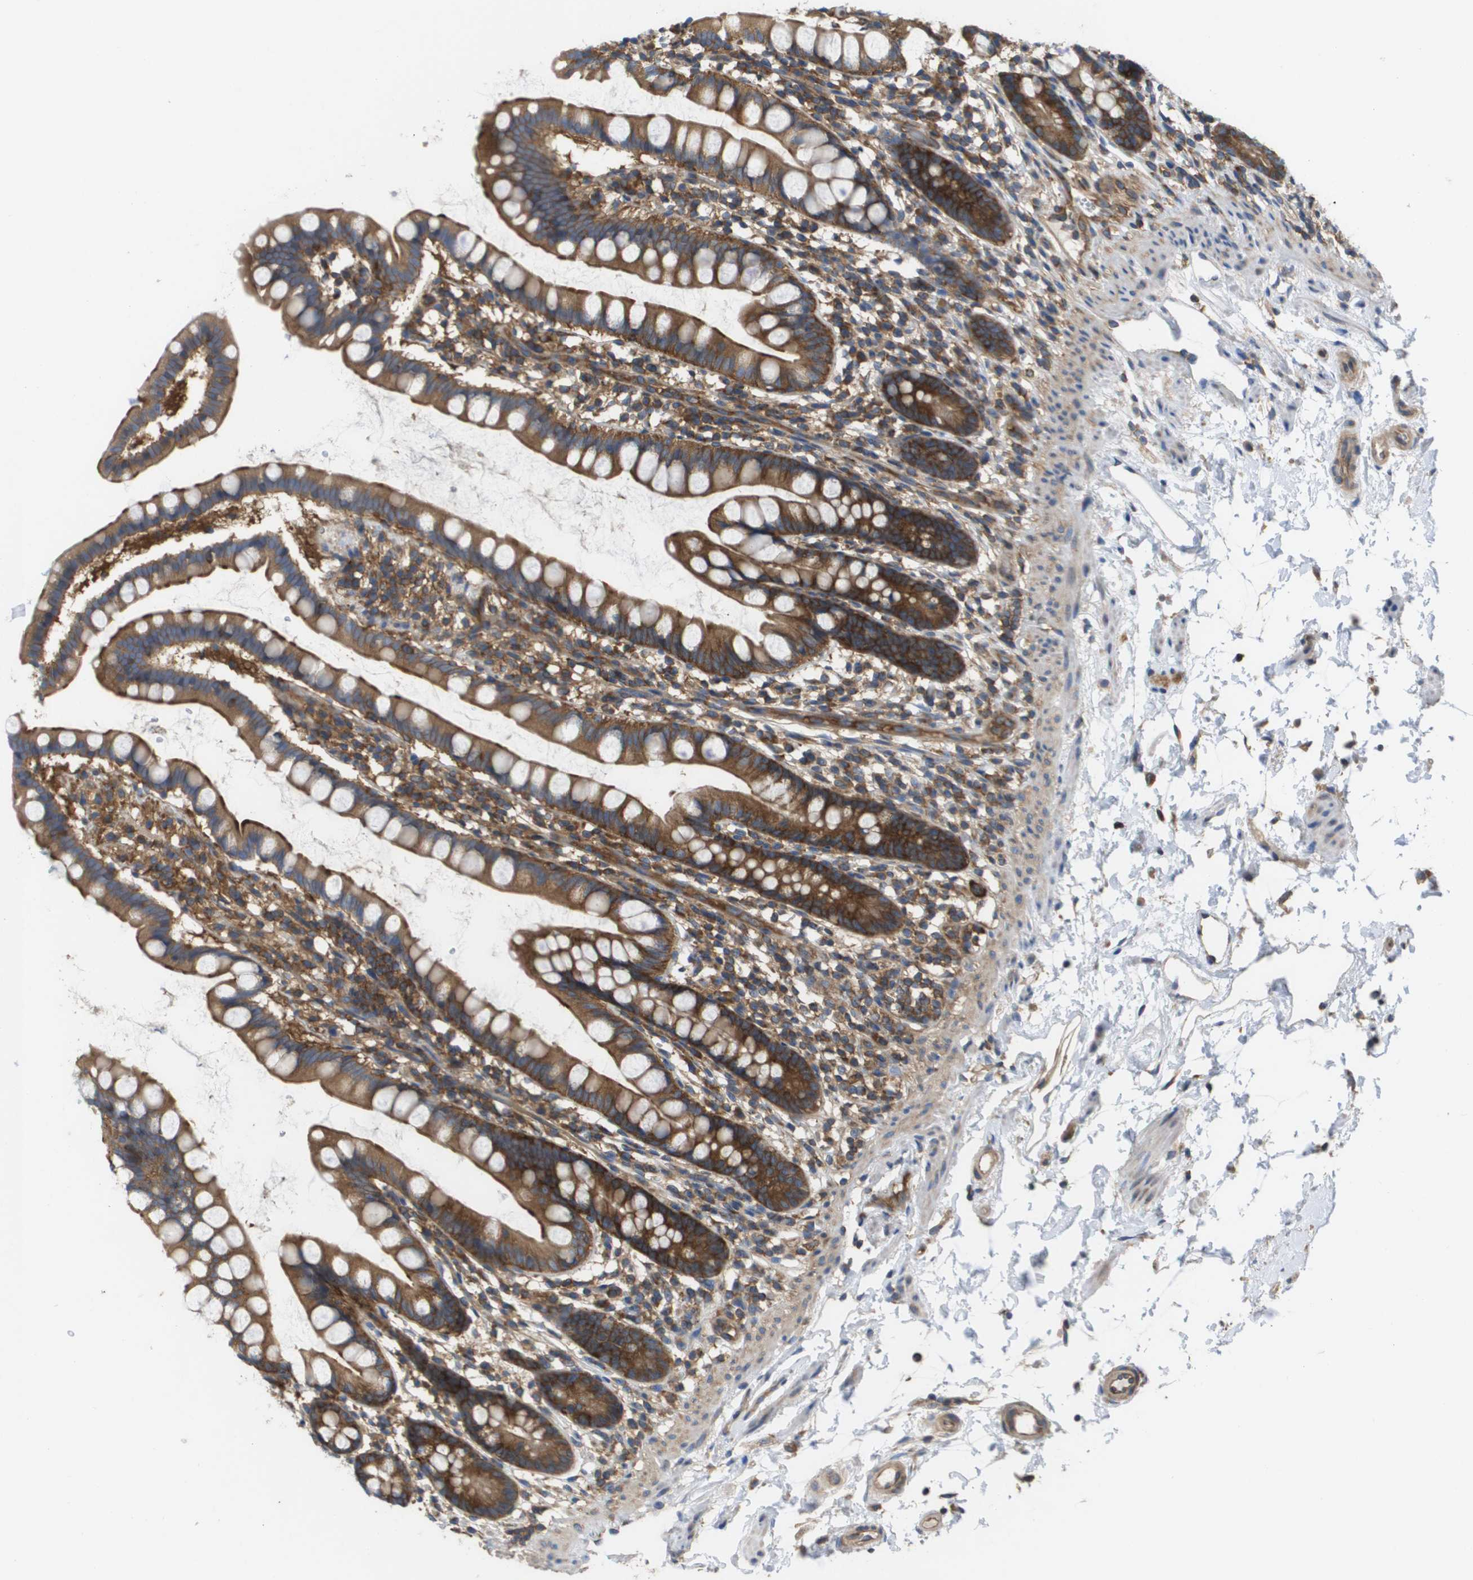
{"staining": {"intensity": "moderate", "quantity": ">75%", "location": "cytoplasmic/membranous"}, "tissue": "small intestine", "cell_type": "Glandular cells", "image_type": "normal", "snomed": [{"axis": "morphology", "description": "Normal tissue, NOS"}, {"axis": "topography", "description": "Small intestine"}], "caption": "Small intestine stained for a protein (brown) shows moderate cytoplasmic/membranous positive expression in approximately >75% of glandular cells.", "gene": "EIF4G2", "patient": {"sex": "female", "age": 84}}